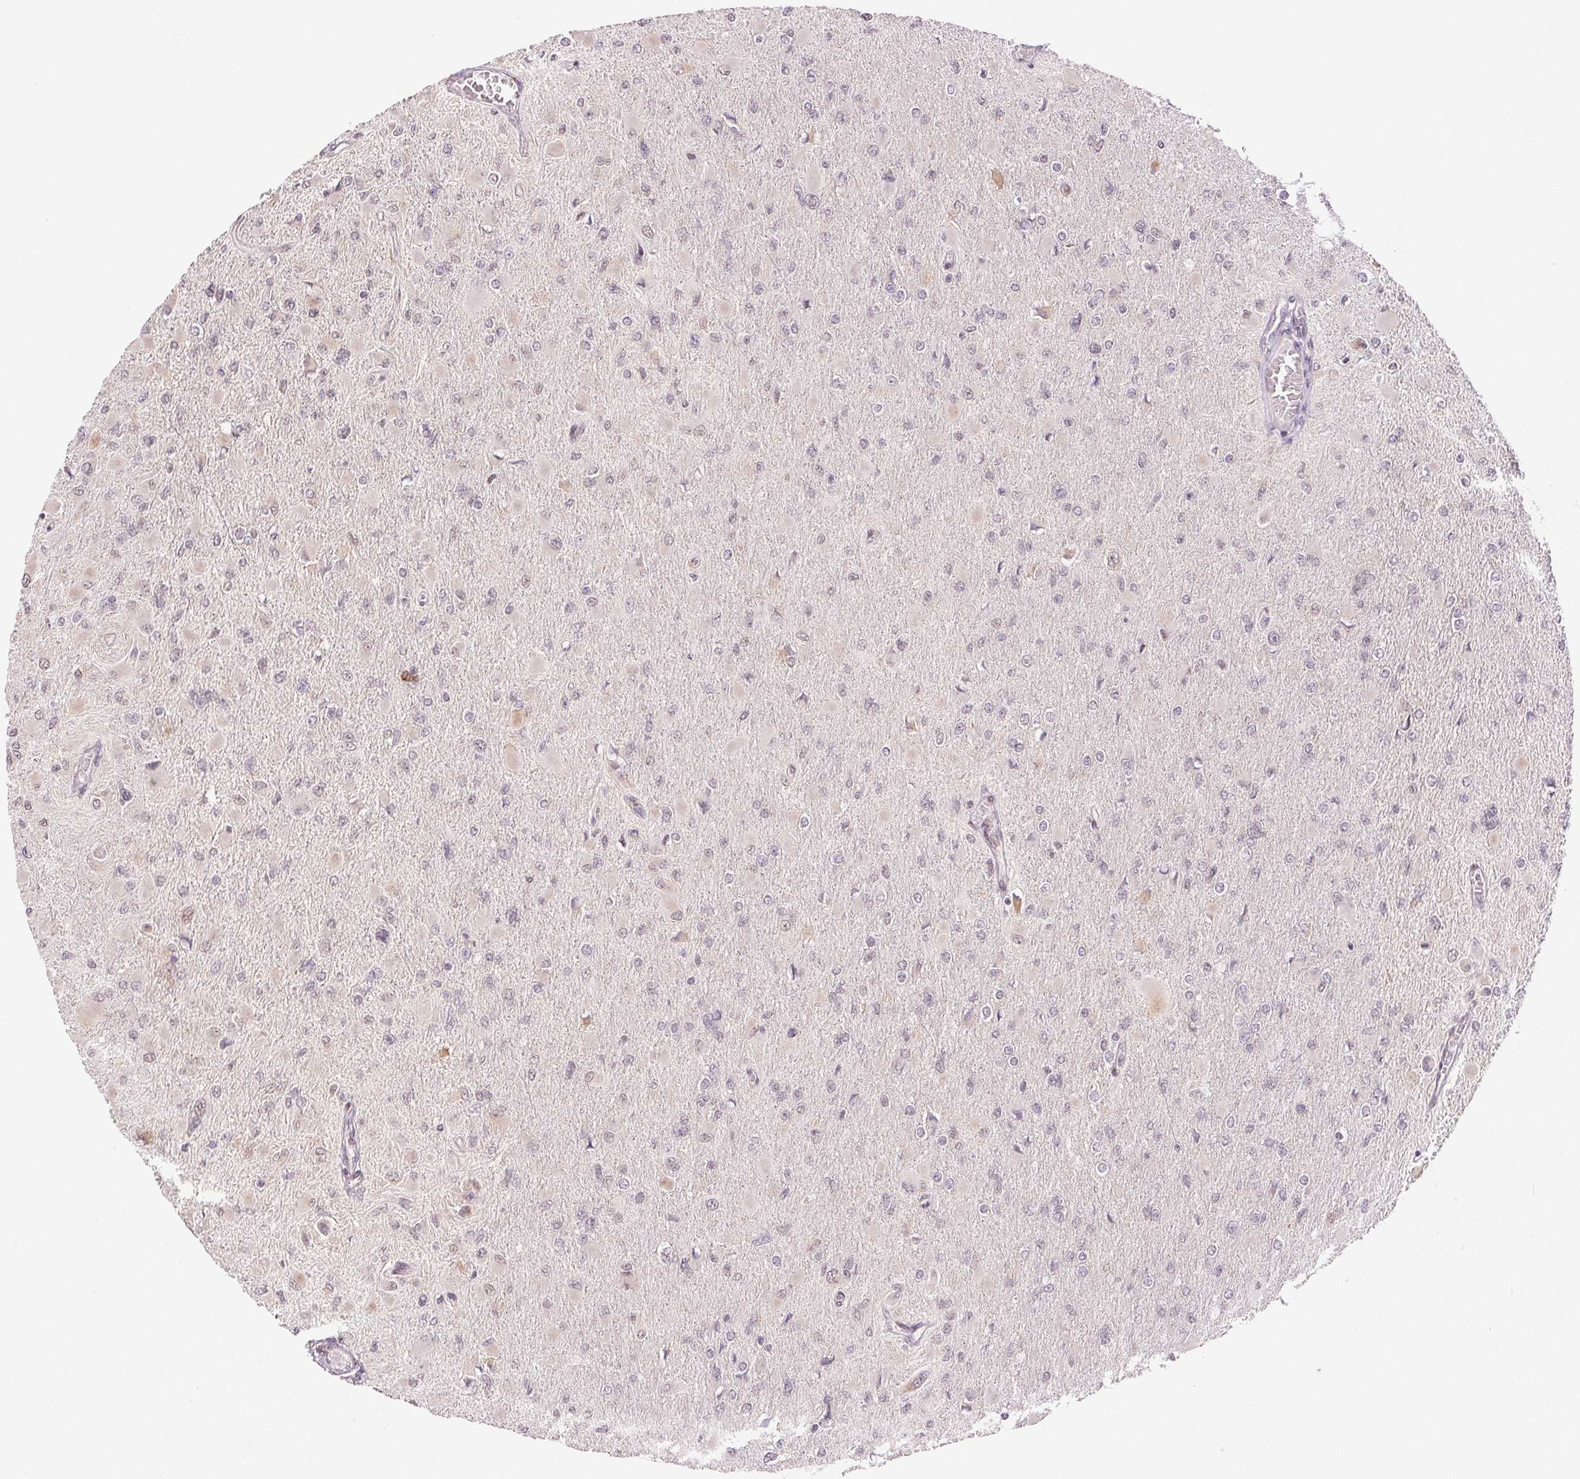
{"staining": {"intensity": "negative", "quantity": "none", "location": "none"}, "tissue": "glioma", "cell_type": "Tumor cells", "image_type": "cancer", "snomed": [{"axis": "morphology", "description": "Glioma, malignant, High grade"}, {"axis": "topography", "description": "Cerebral cortex"}], "caption": "High power microscopy photomicrograph of an IHC image of glioma, revealing no significant staining in tumor cells. The staining was performed using DAB to visualize the protein expression in brown, while the nuclei were stained in blue with hematoxylin (Magnification: 20x).", "gene": "GRHL3", "patient": {"sex": "female", "age": 36}}